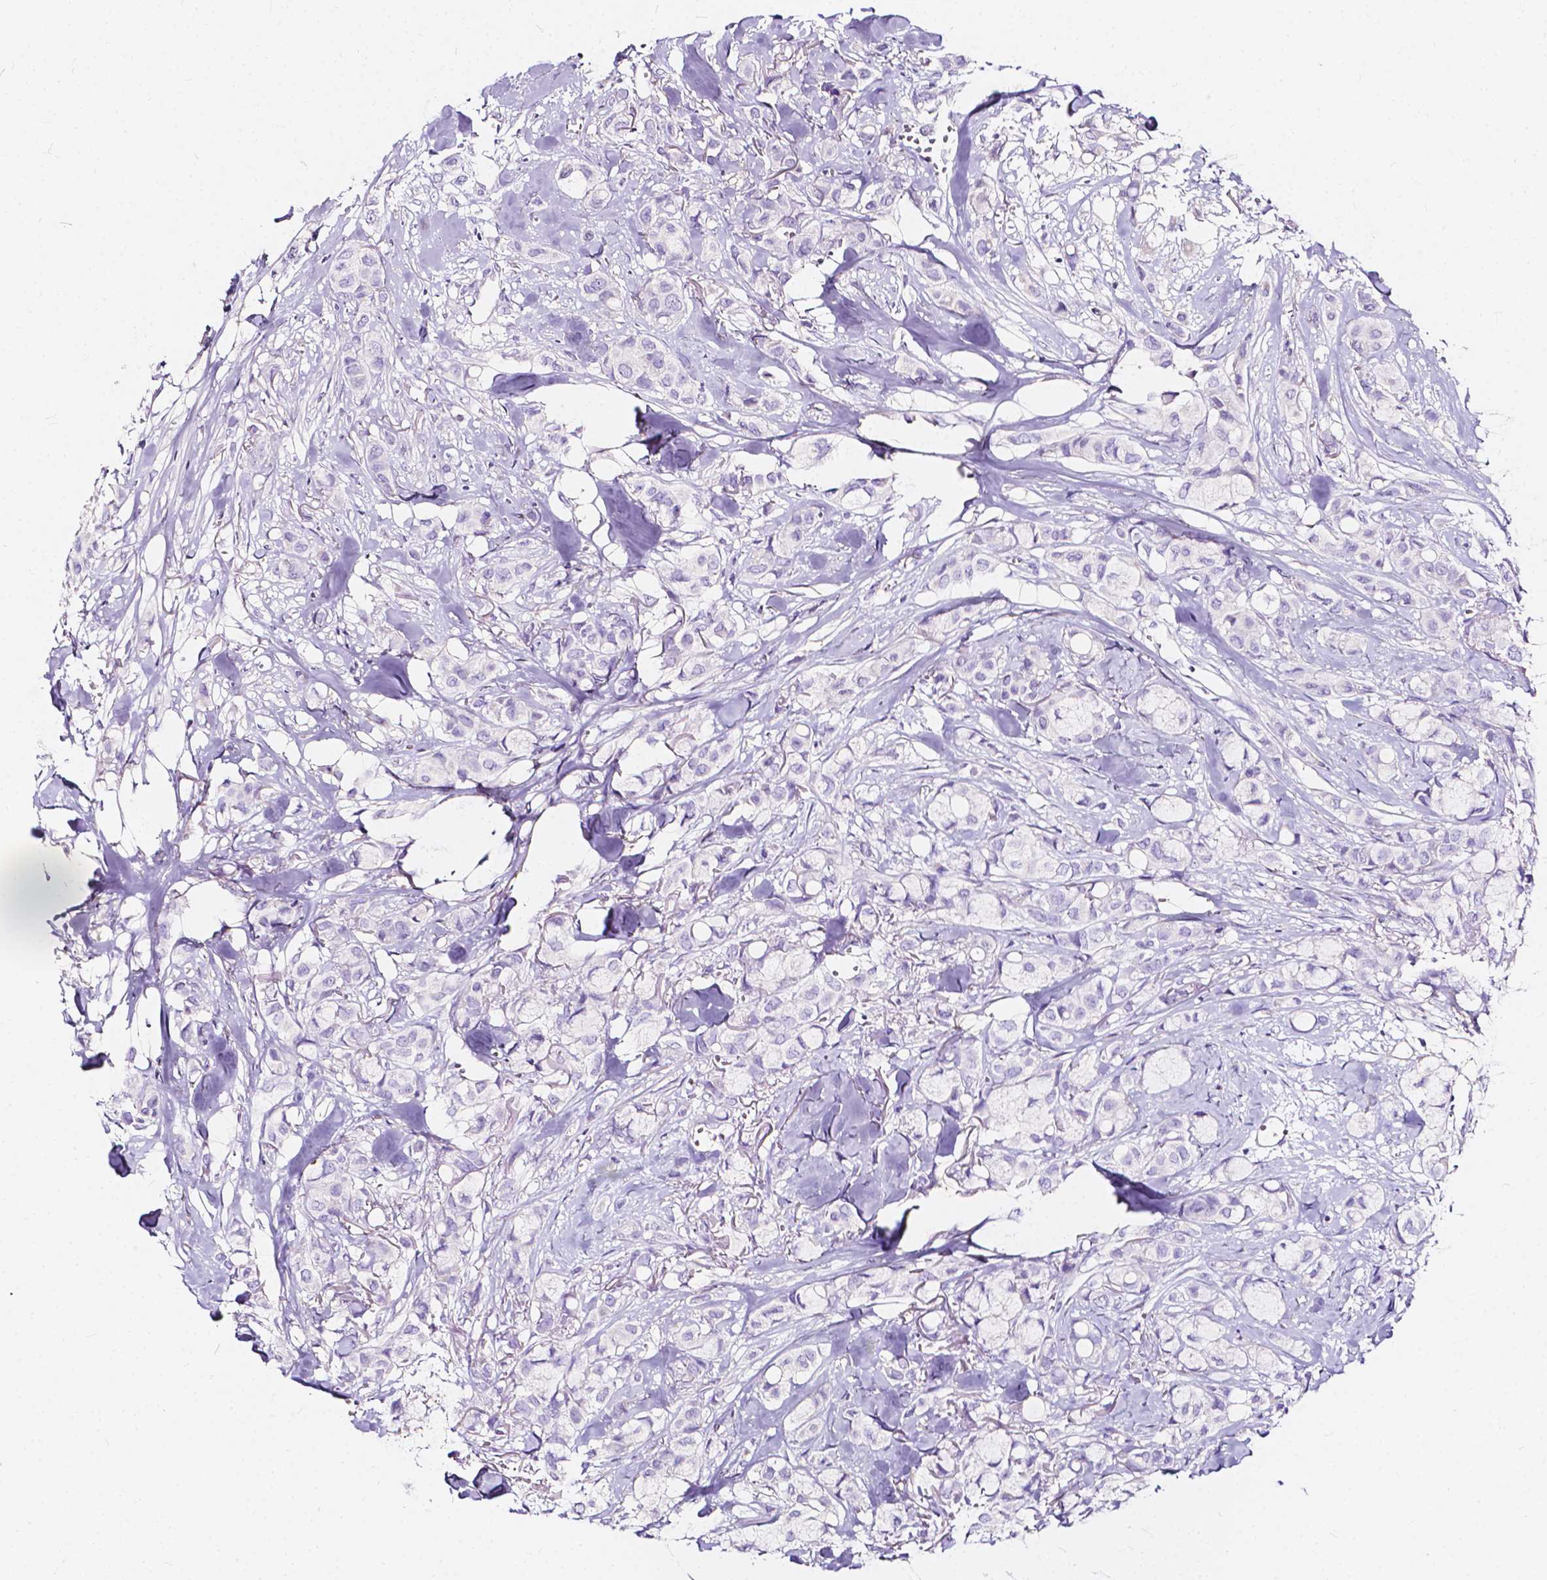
{"staining": {"intensity": "negative", "quantity": "none", "location": "none"}, "tissue": "breast cancer", "cell_type": "Tumor cells", "image_type": "cancer", "snomed": [{"axis": "morphology", "description": "Duct carcinoma"}, {"axis": "topography", "description": "Breast"}], "caption": "Tumor cells are negative for brown protein staining in breast infiltrating ductal carcinoma.", "gene": "CLSTN2", "patient": {"sex": "female", "age": 85}}